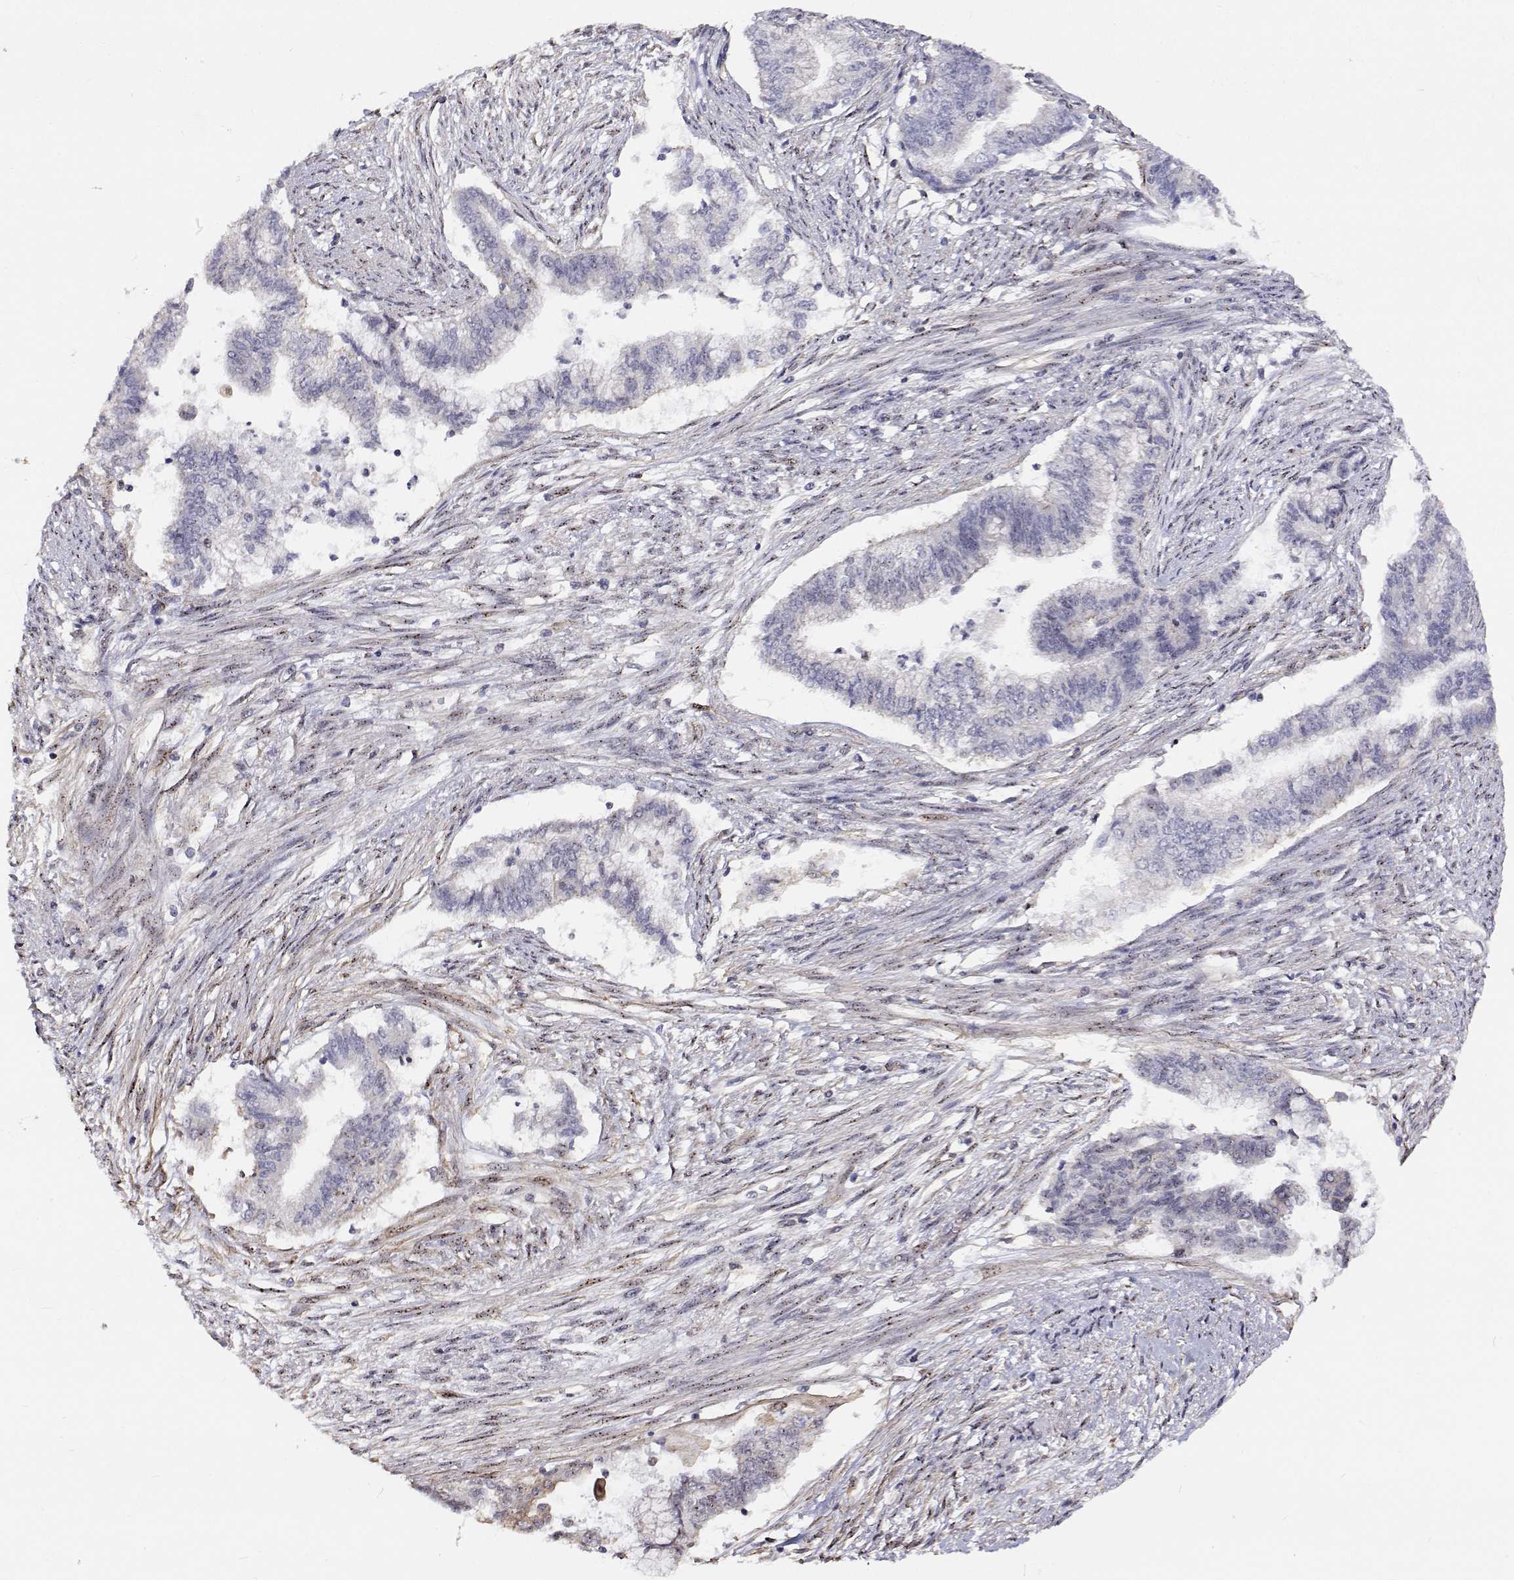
{"staining": {"intensity": "negative", "quantity": "none", "location": "none"}, "tissue": "endometrial cancer", "cell_type": "Tumor cells", "image_type": "cancer", "snomed": [{"axis": "morphology", "description": "Adenocarcinoma, NOS"}, {"axis": "topography", "description": "Endometrium"}], "caption": "Endometrial cancer was stained to show a protein in brown. There is no significant expression in tumor cells.", "gene": "GSDMA", "patient": {"sex": "female", "age": 65}}